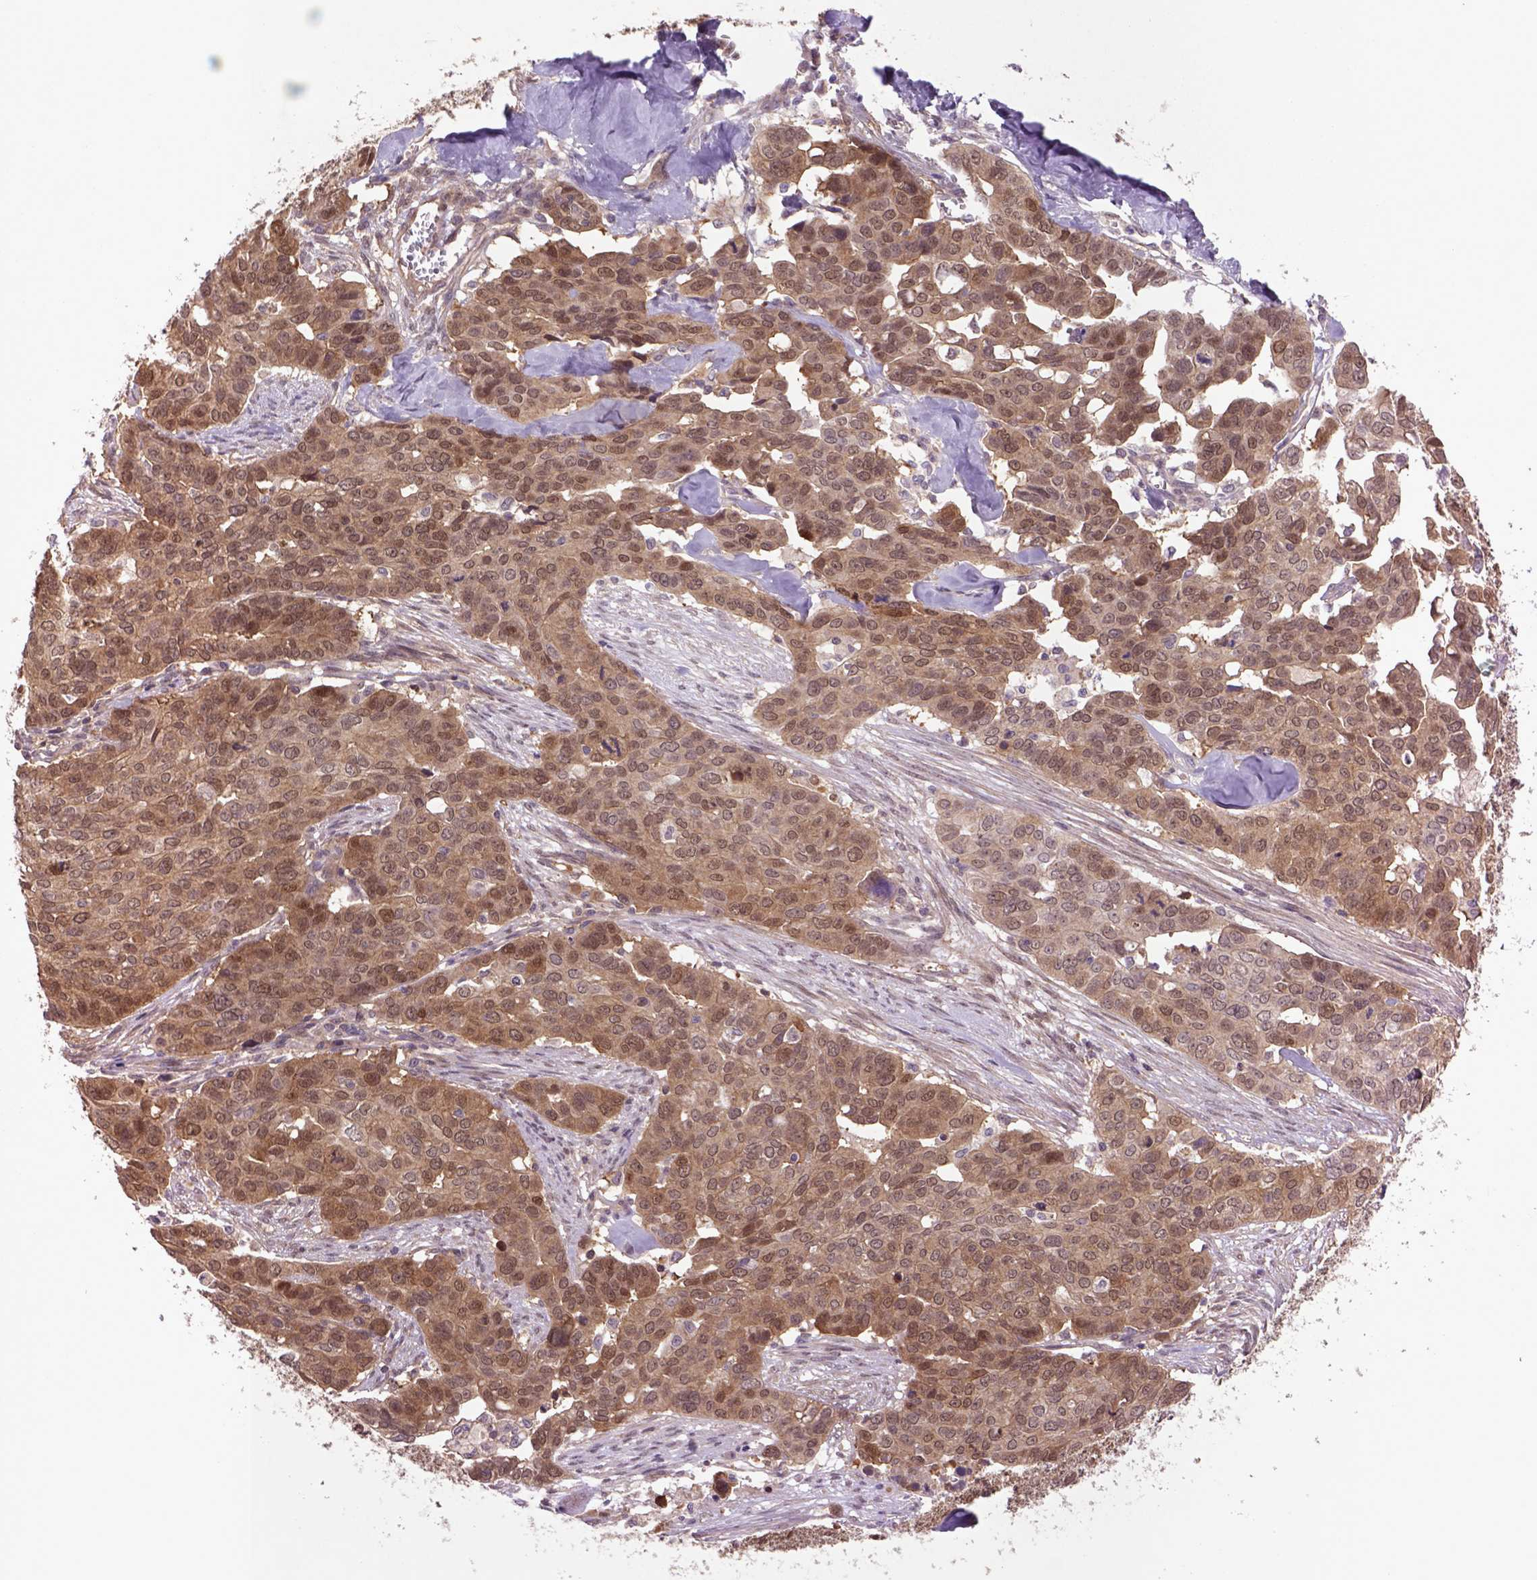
{"staining": {"intensity": "moderate", "quantity": ">75%", "location": "cytoplasmic/membranous,nuclear"}, "tissue": "ovarian cancer", "cell_type": "Tumor cells", "image_type": "cancer", "snomed": [{"axis": "morphology", "description": "Carcinoma, endometroid"}, {"axis": "topography", "description": "Ovary"}], "caption": "Human ovarian cancer stained for a protein (brown) reveals moderate cytoplasmic/membranous and nuclear positive staining in about >75% of tumor cells.", "gene": "HSPBP1", "patient": {"sex": "female", "age": 78}}